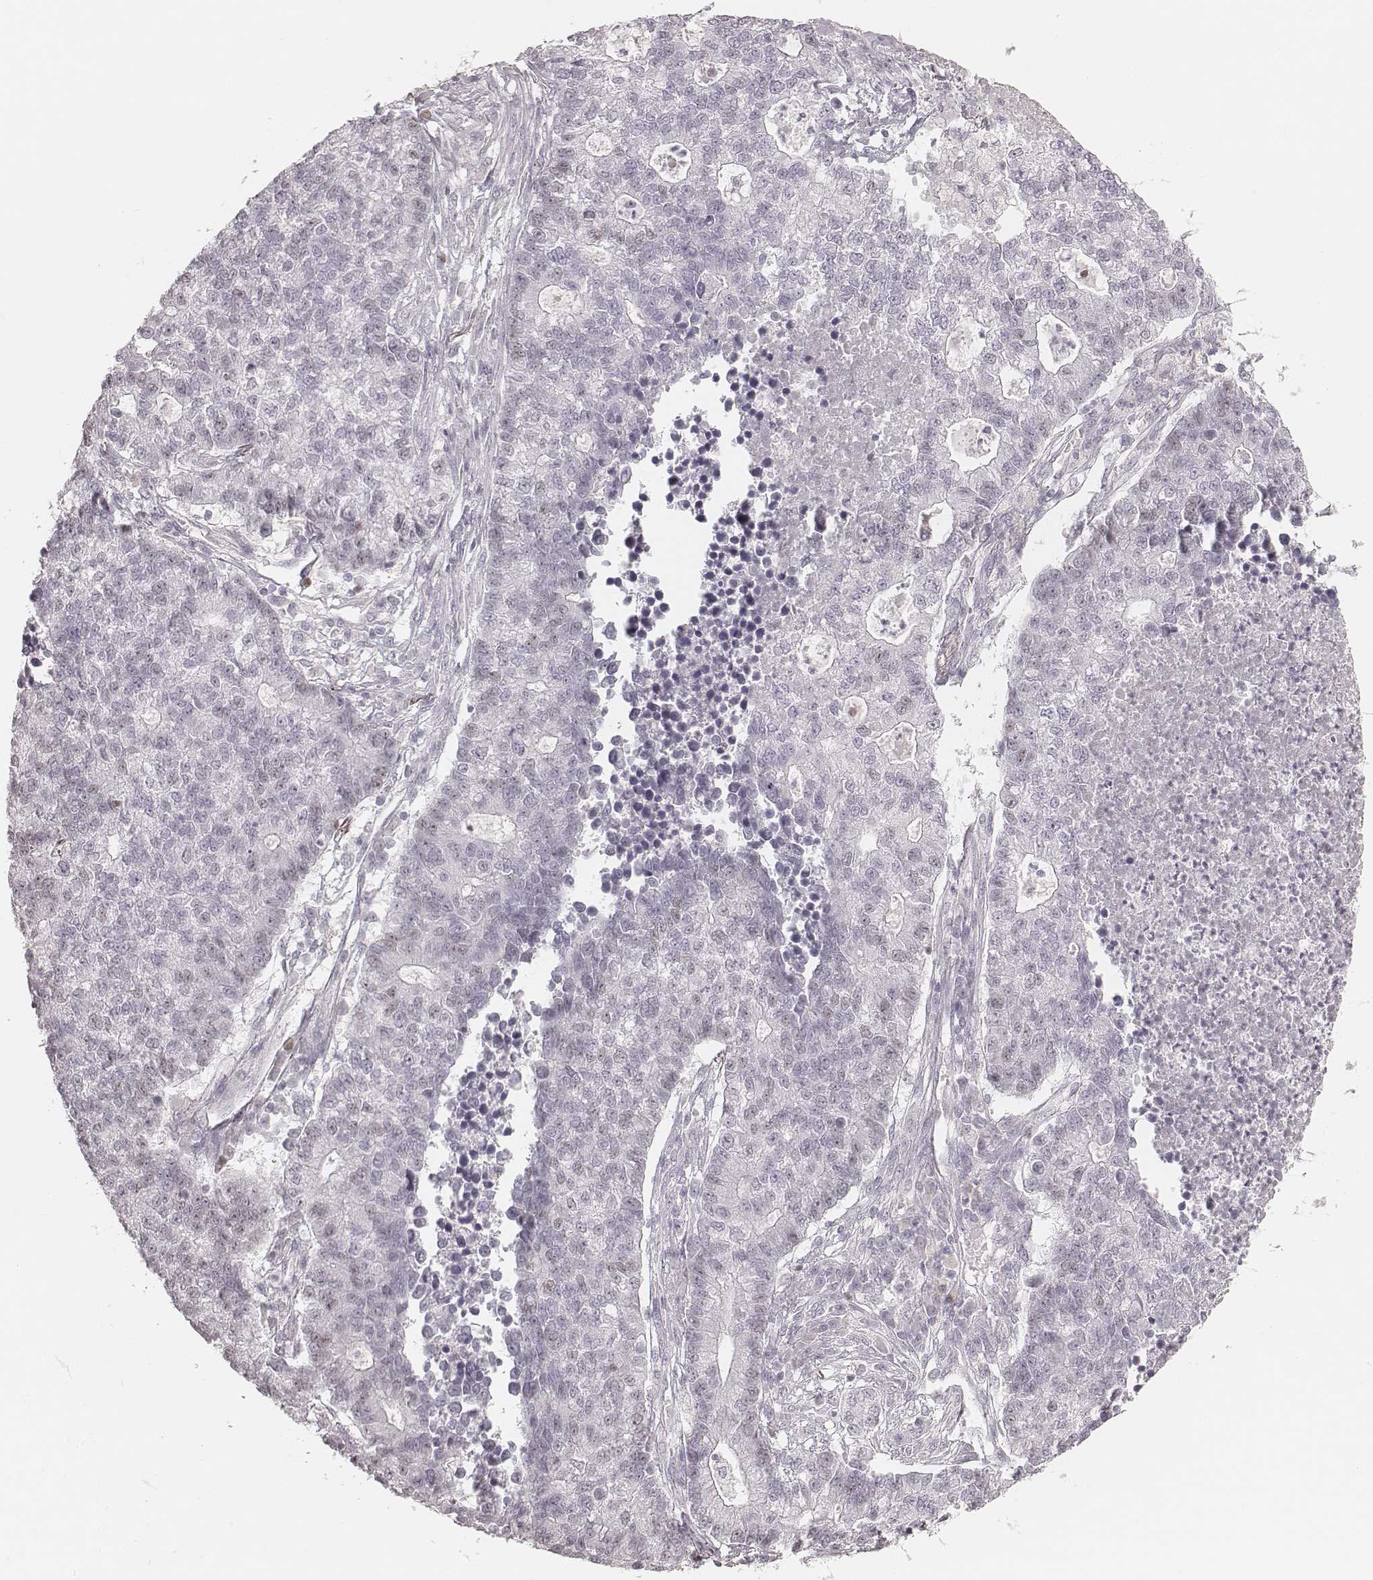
{"staining": {"intensity": "weak", "quantity": "<25%", "location": "nuclear"}, "tissue": "lung cancer", "cell_type": "Tumor cells", "image_type": "cancer", "snomed": [{"axis": "morphology", "description": "Adenocarcinoma, NOS"}, {"axis": "topography", "description": "Lung"}], "caption": "Adenocarcinoma (lung) was stained to show a protein in brown. There is no significant expression in tumor cells.", "gene": "TEX37", "patient": {"sex": "male", "age": 57}}